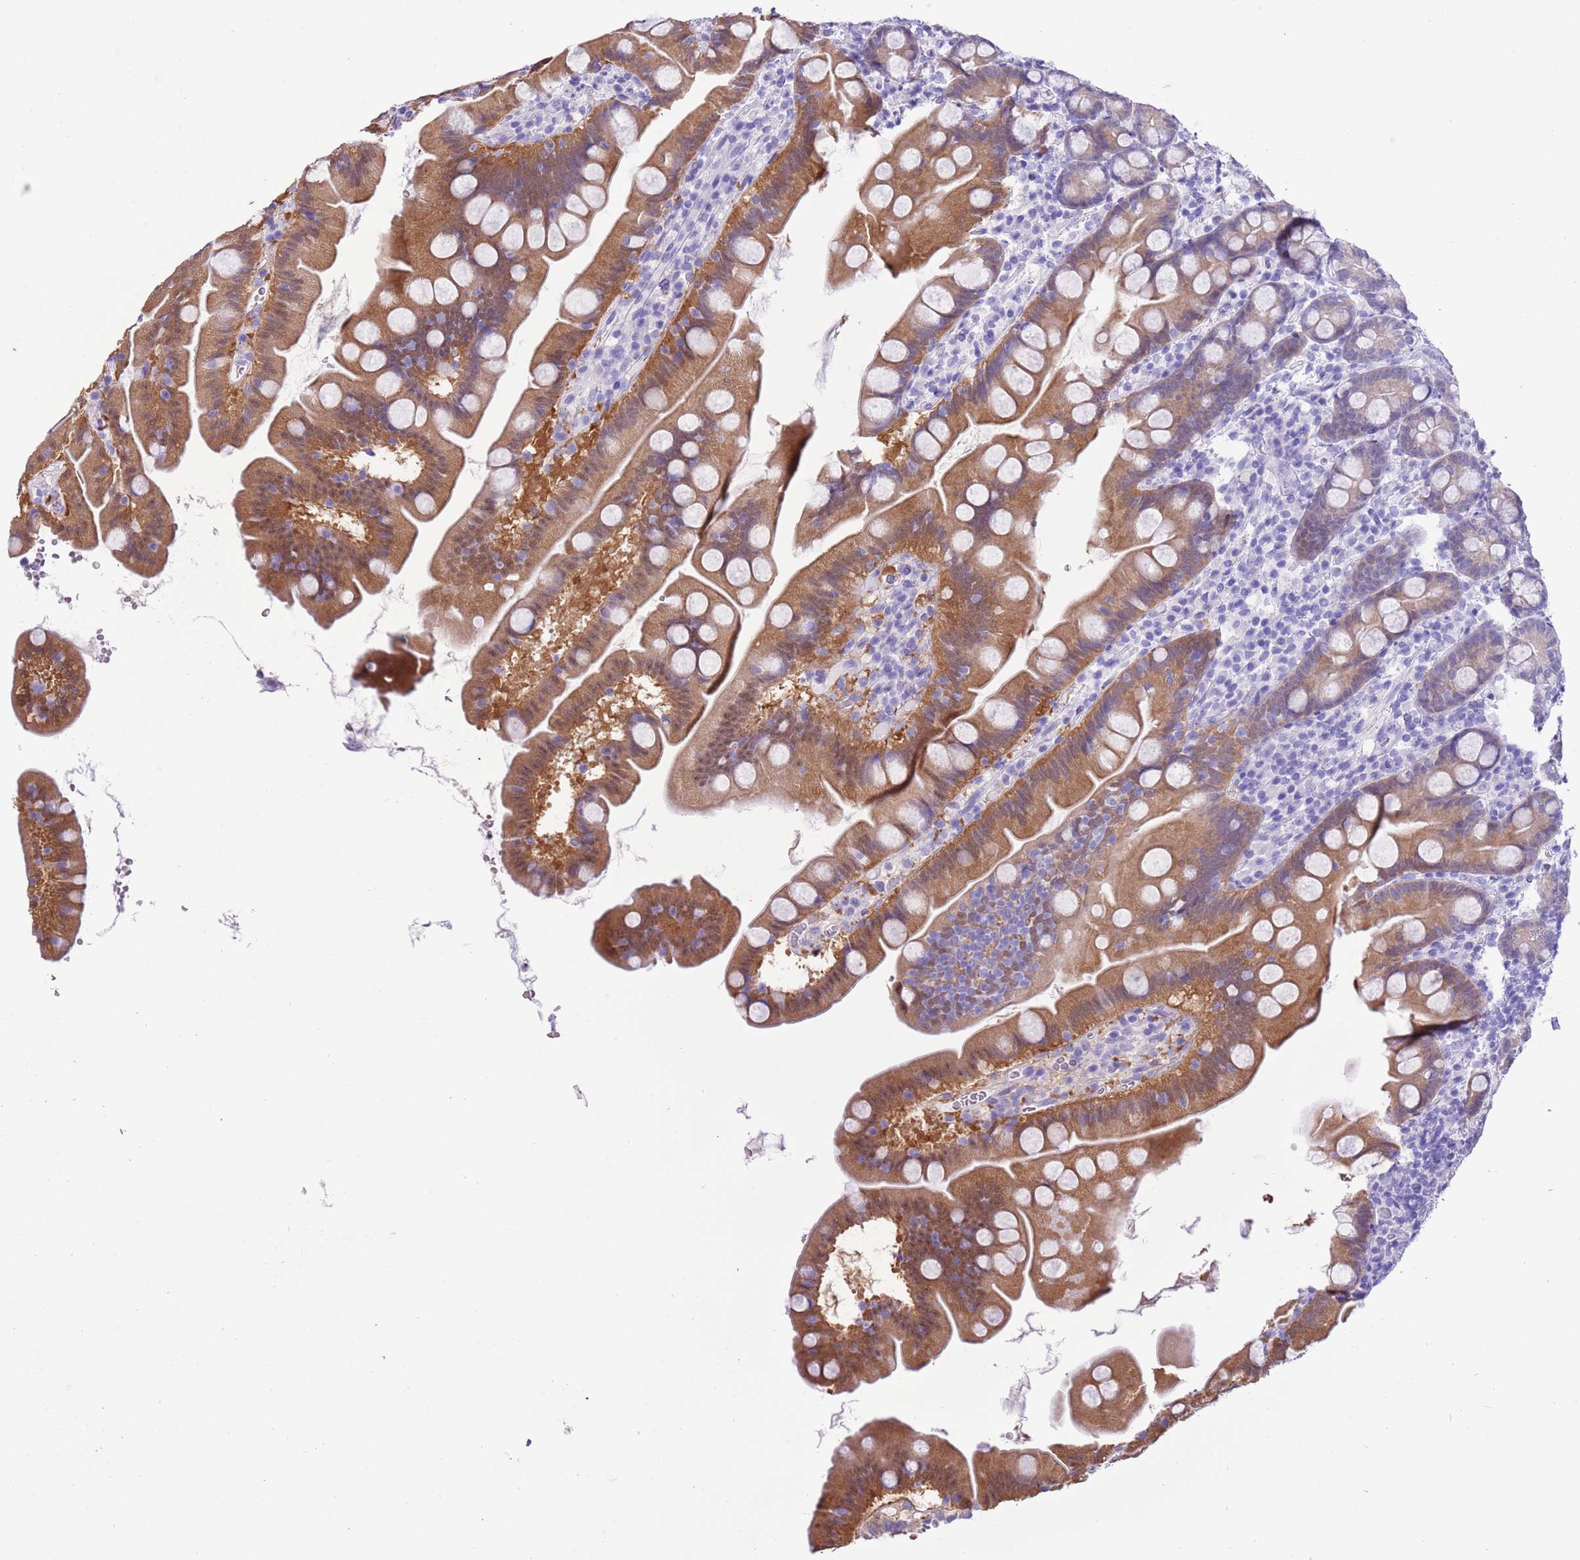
{"staining": {"intensity": "moderate", "quantity": "25%-75%", "location": "cytoplasmic/membranous,nuclear"}, "tissue": "small intestine", "cell_type": "Glandular cells", "image_type": "normal", "snomed": [{"axis": "morphology", "description": "Normal tissue, NOS"}, {"axis": "topography", "description": "Small intestine"}], "caption": "A medium amount of moderate cytoplasmic/membranous,nuclear expression is seen in approximately 25%-75% of glandular cells in benign small intestine. (DAB (3,3'-diaminobenzidine) IHC, brown staining for protein, blue staining for nuclei).", "gene": "TMEM185A", "patient": {"sex": "female", "age": 68}}